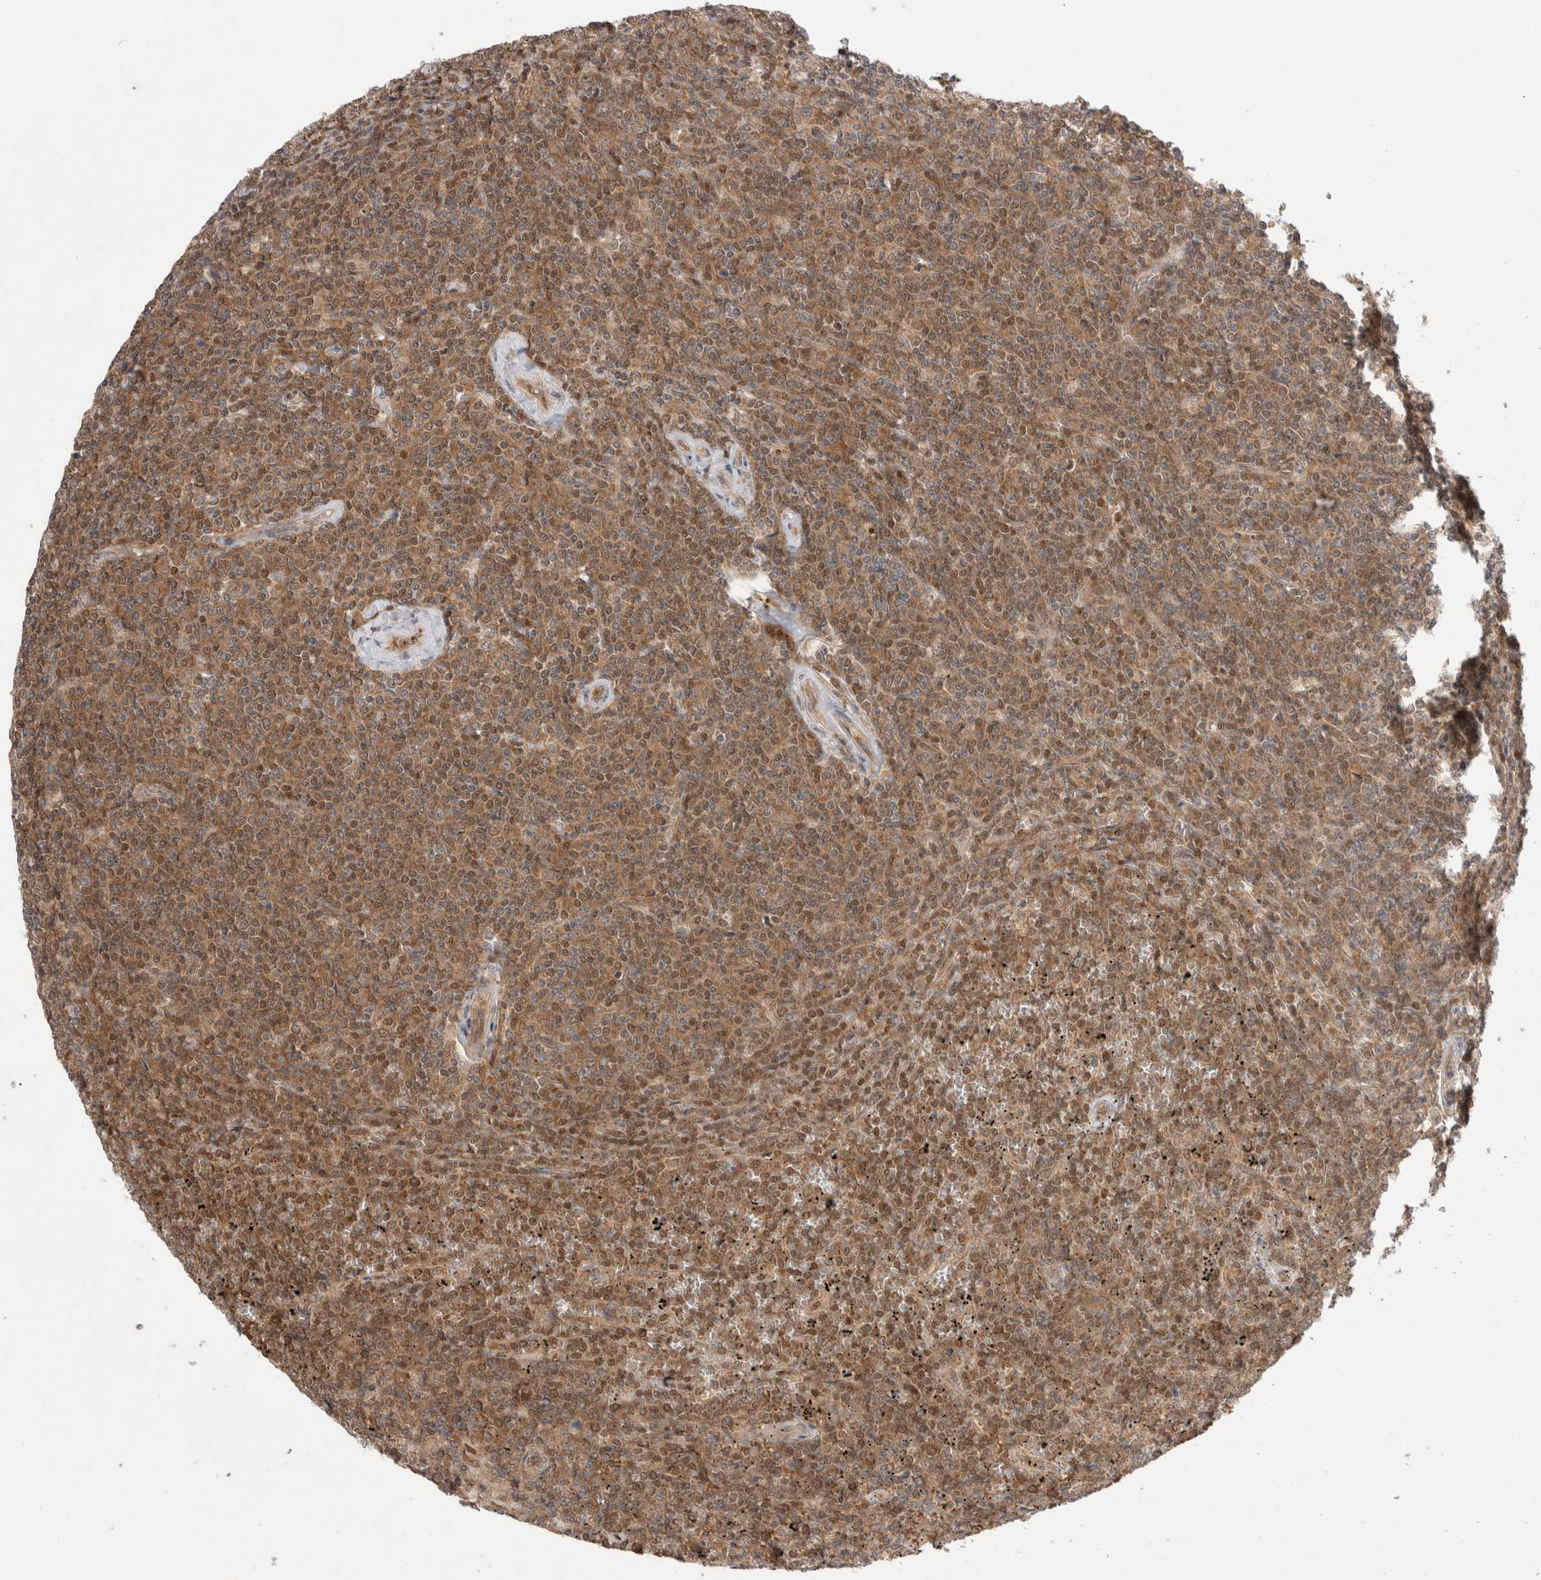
{"staining": {"intensity": "moderate", "quantity": ">75%", "location": "cytoplasmic/membranous,nuclear"}, "tissue": "lymphoma", "cell_type": "Tumor cells", "image_type": "cancer", "snomed": [{"axis": "morphology", "description": "Malignant lymphoma, non-Hodgkin's type, Low grade"}, {"axis": "topography", "description": "Spleen"}], "caption": "About >75% of tumor cells in human low-grade malignant lymphoma, non-Hodgkin's type reveal moderate cytoplasmic/membranous and nuclear protein staining as visualized by brown immunohistochemical staining.", "gene": "EIF3E", "patient": {"sex": "female", "age": 19}}